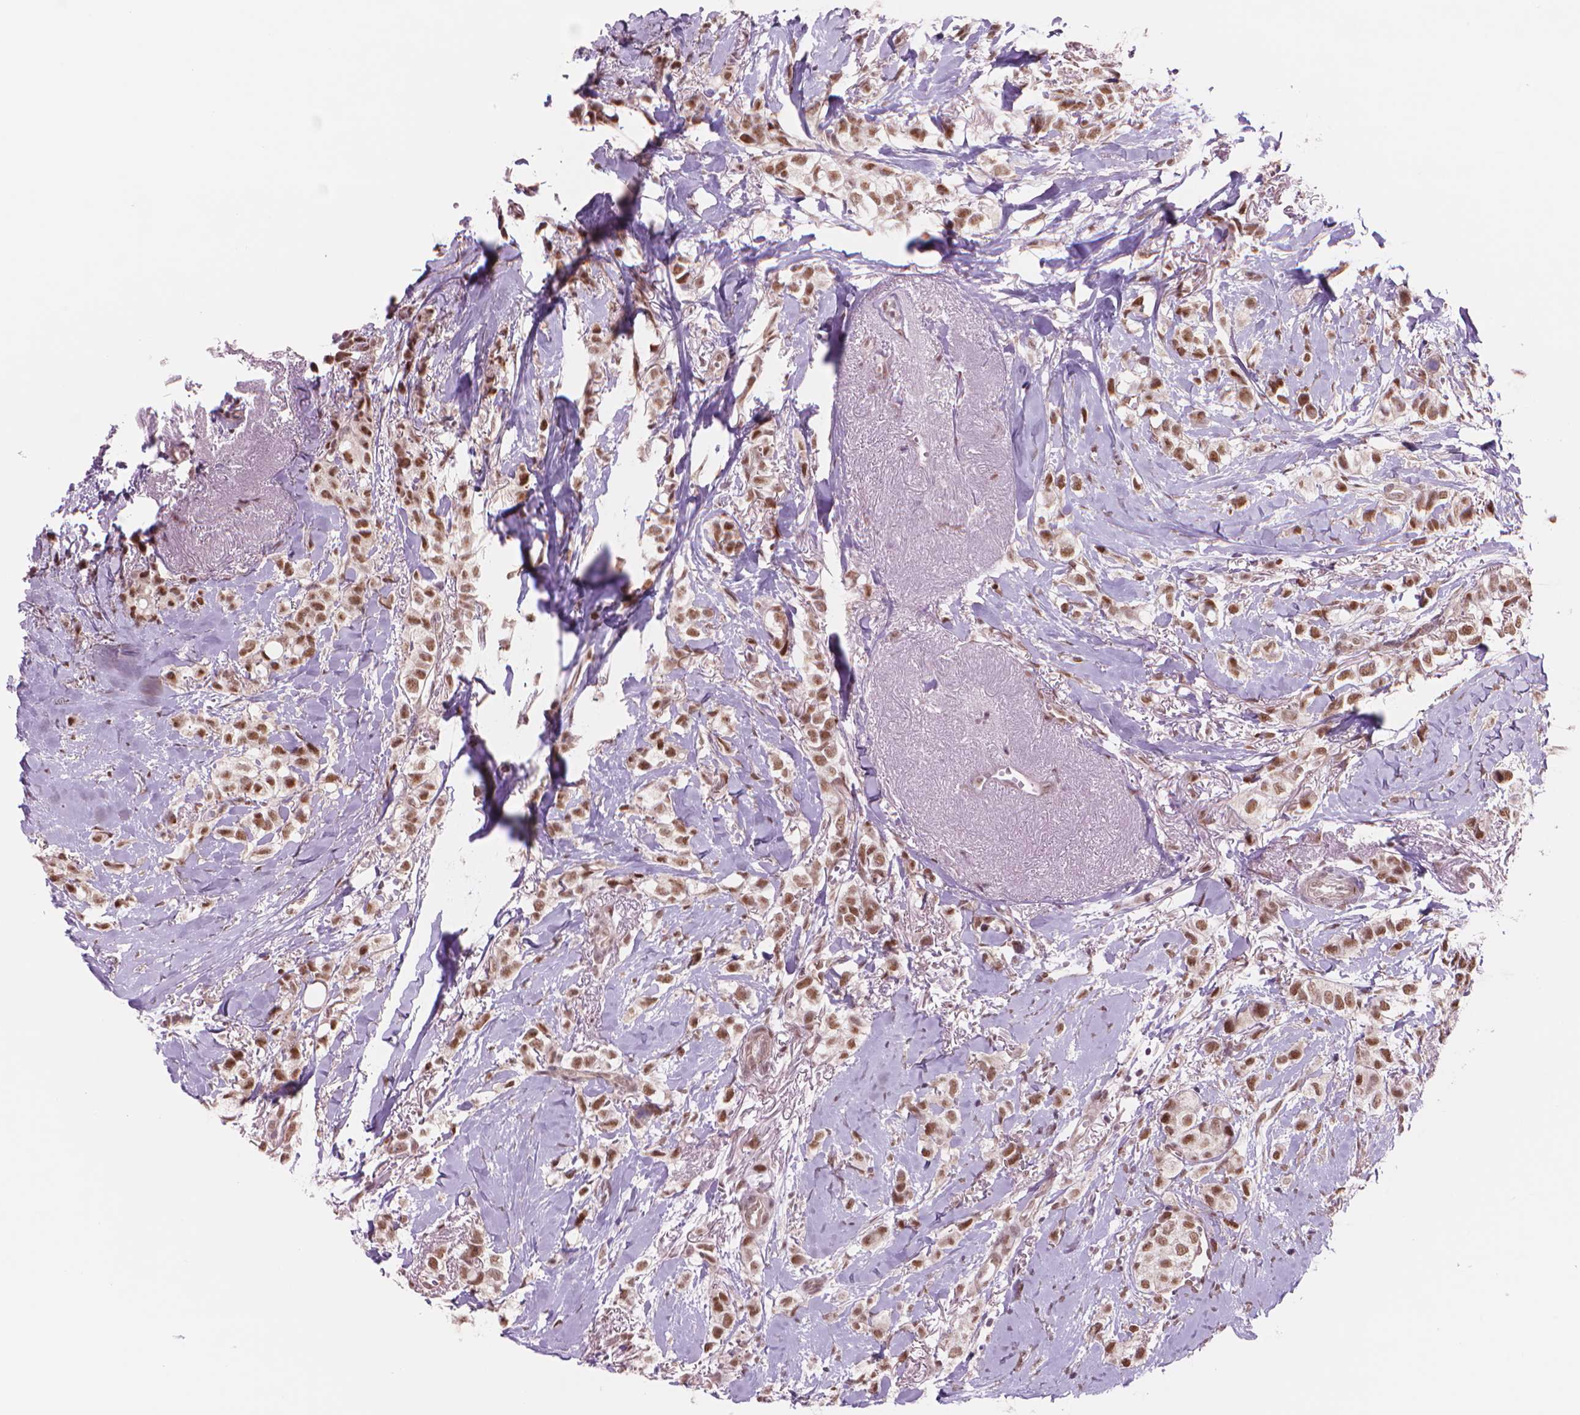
{"staining": {"intensity": "moderate", "quantity": ">75%", "location": "nuclear"}, "tissue": "breast cancer", "cell_type": "Tumor cells", "image_type": "cancer", "snomed": [{"axis": "morphology", "description": "Duct carcinoma"}, {"axis": "topography", "description": "Breast"}], "caption": "About >75% of tumor cells in human breast infiltrating ductal carcinoma display moderate nuclear protein expression as visualized by brown immunohistochemical staining.", "gene": "POLR3D", "patient": {"sex": "female", "age": 85}}